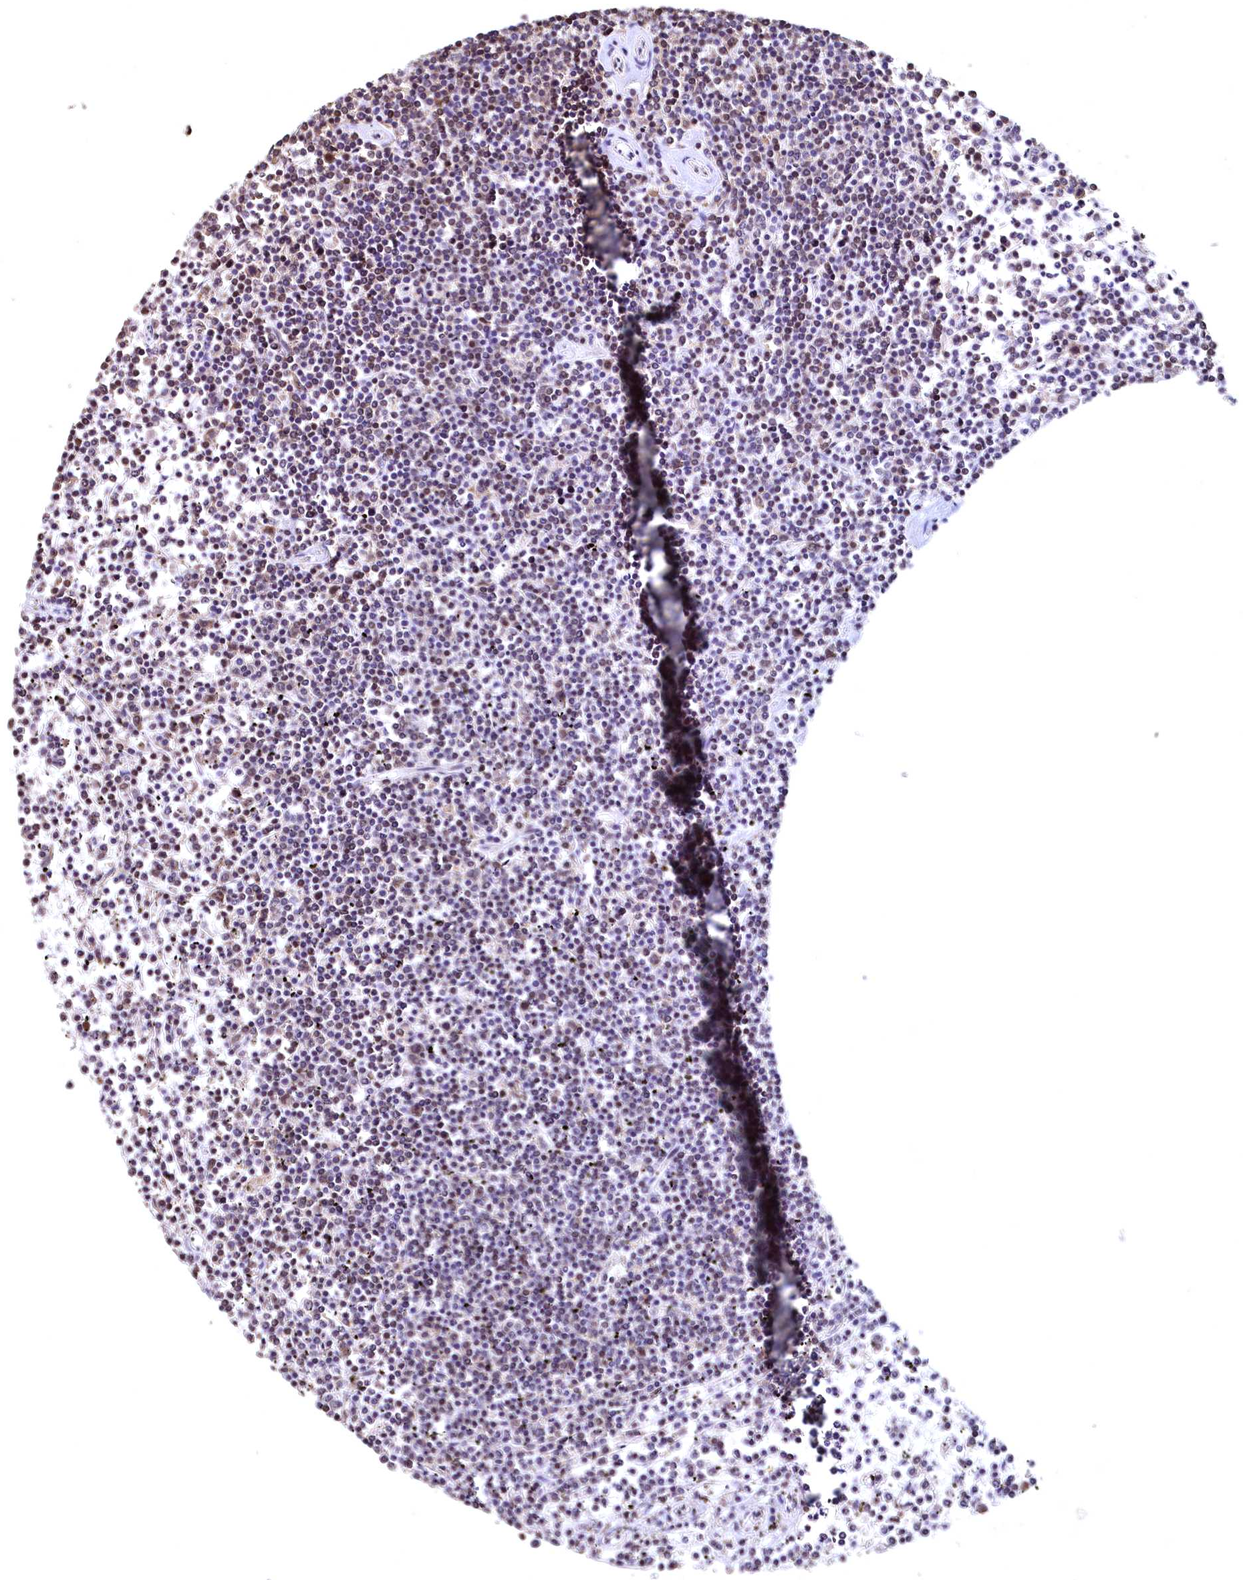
{"staining": {"intensity": "moderate", "quantity": "25%-75%", "location": "nuclear"}, "tissue": "lymphoma", "cell_type": "Tumor cells", "image_type": "cancer", "snomed": [{"axis": "morphology", "description": "Malignant lymphoma, non-Hodgkin's type, Low grade"}, {"axis": "topography", "description": "Spleen"}], "caption": "This is an image of IHC staining of lymphoma, which shows moderate expression in the nuclear of tumor cells.", "gene": "RSRC2", "patient": {"sex": "female", "age": 19}}